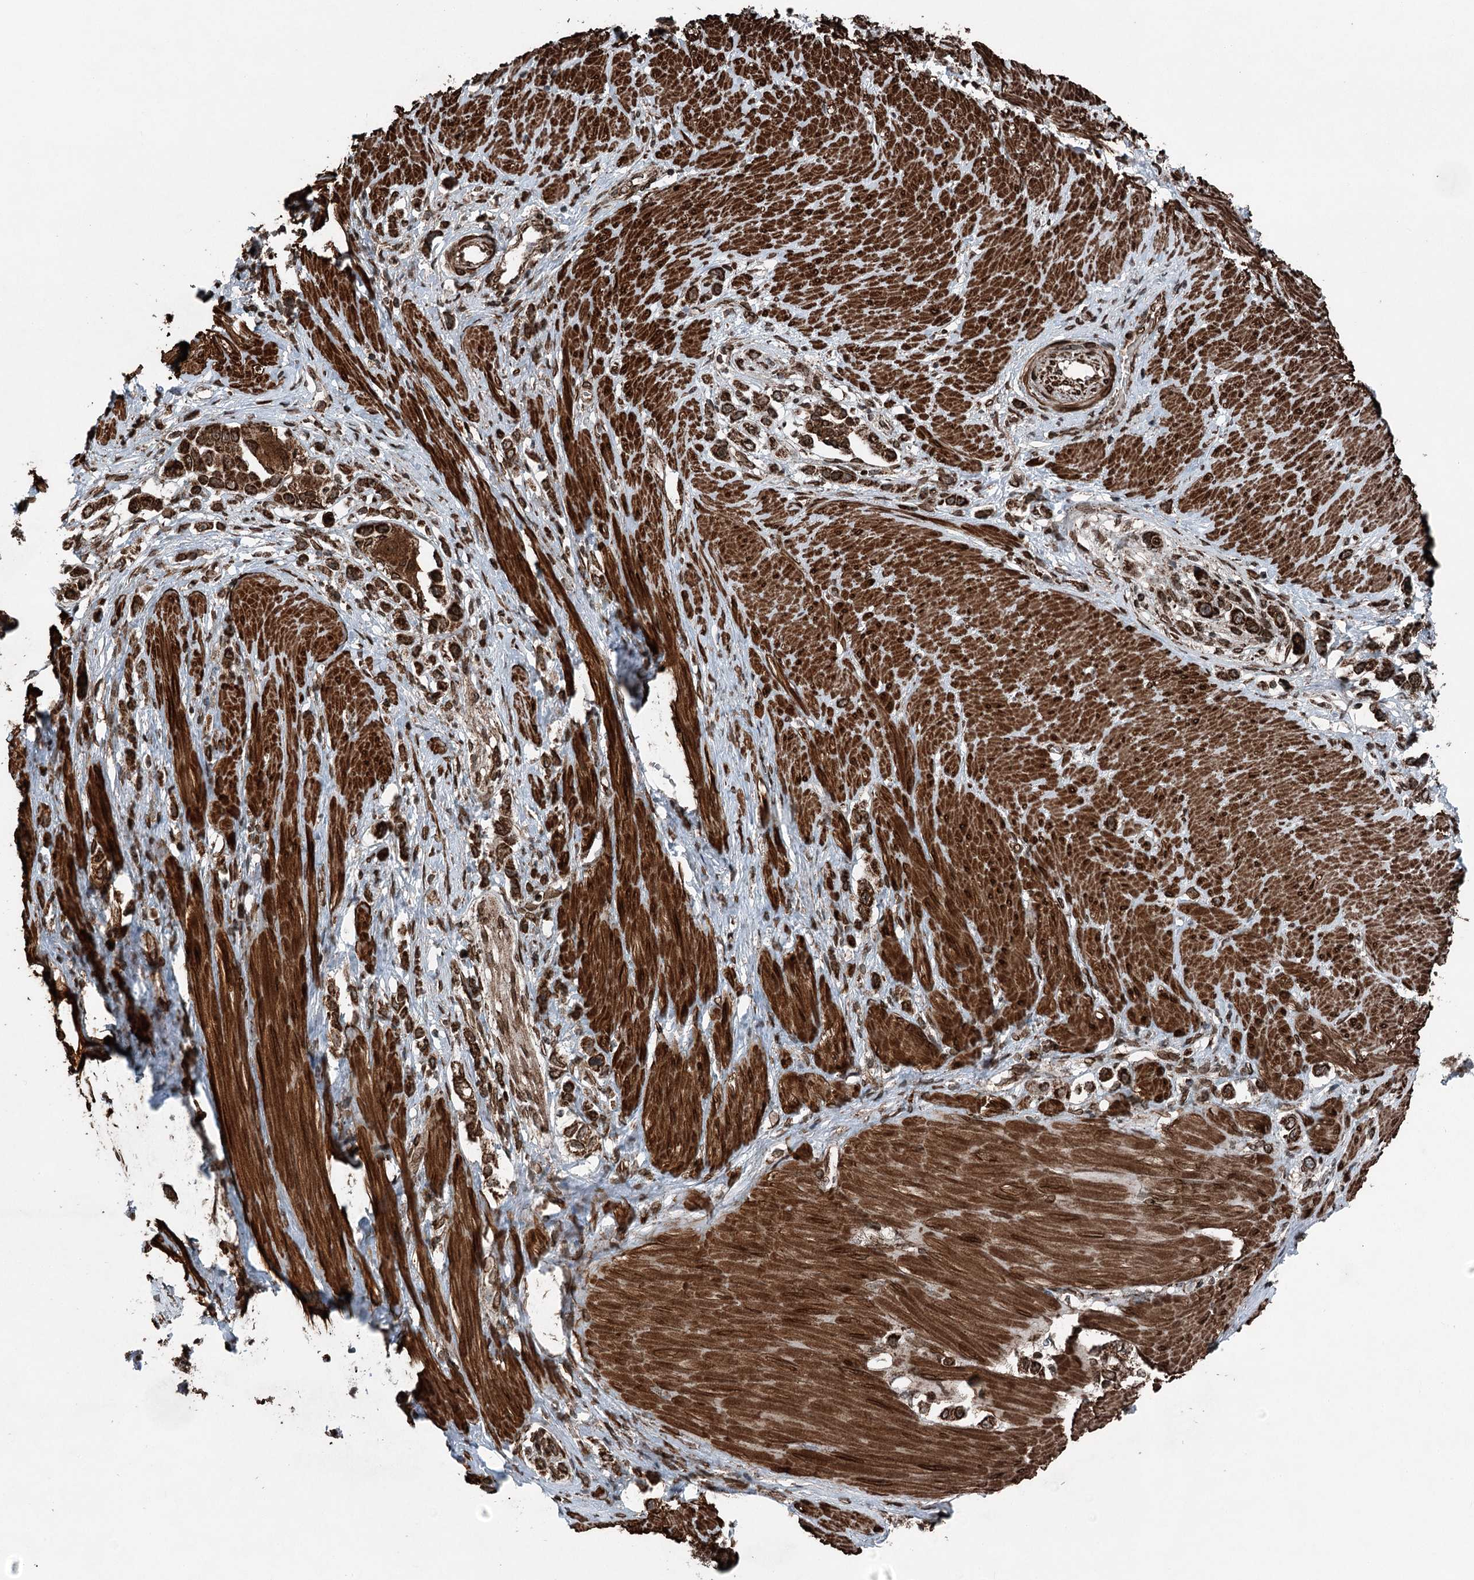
{"staining": {"intensity": "strong", "quantity": ">75%", "location": "cytoplasmic/membranous"}, "tissue": "stomach cancer", "cell_type": "Tumor cells", "image_type": "cancer", "snomed": [{"axis": "morphology", "description": "Adenocarcinoma, NOS"}, {"axis": "topography", "description": "Stomach"}], "caption": "A brown stain highlights strong cytoplasmic/membranous expression of a protein in stomach cancer tumor cells.", "gene": "BCKDHA", "patient": {"sex": "female", "age": 65}}